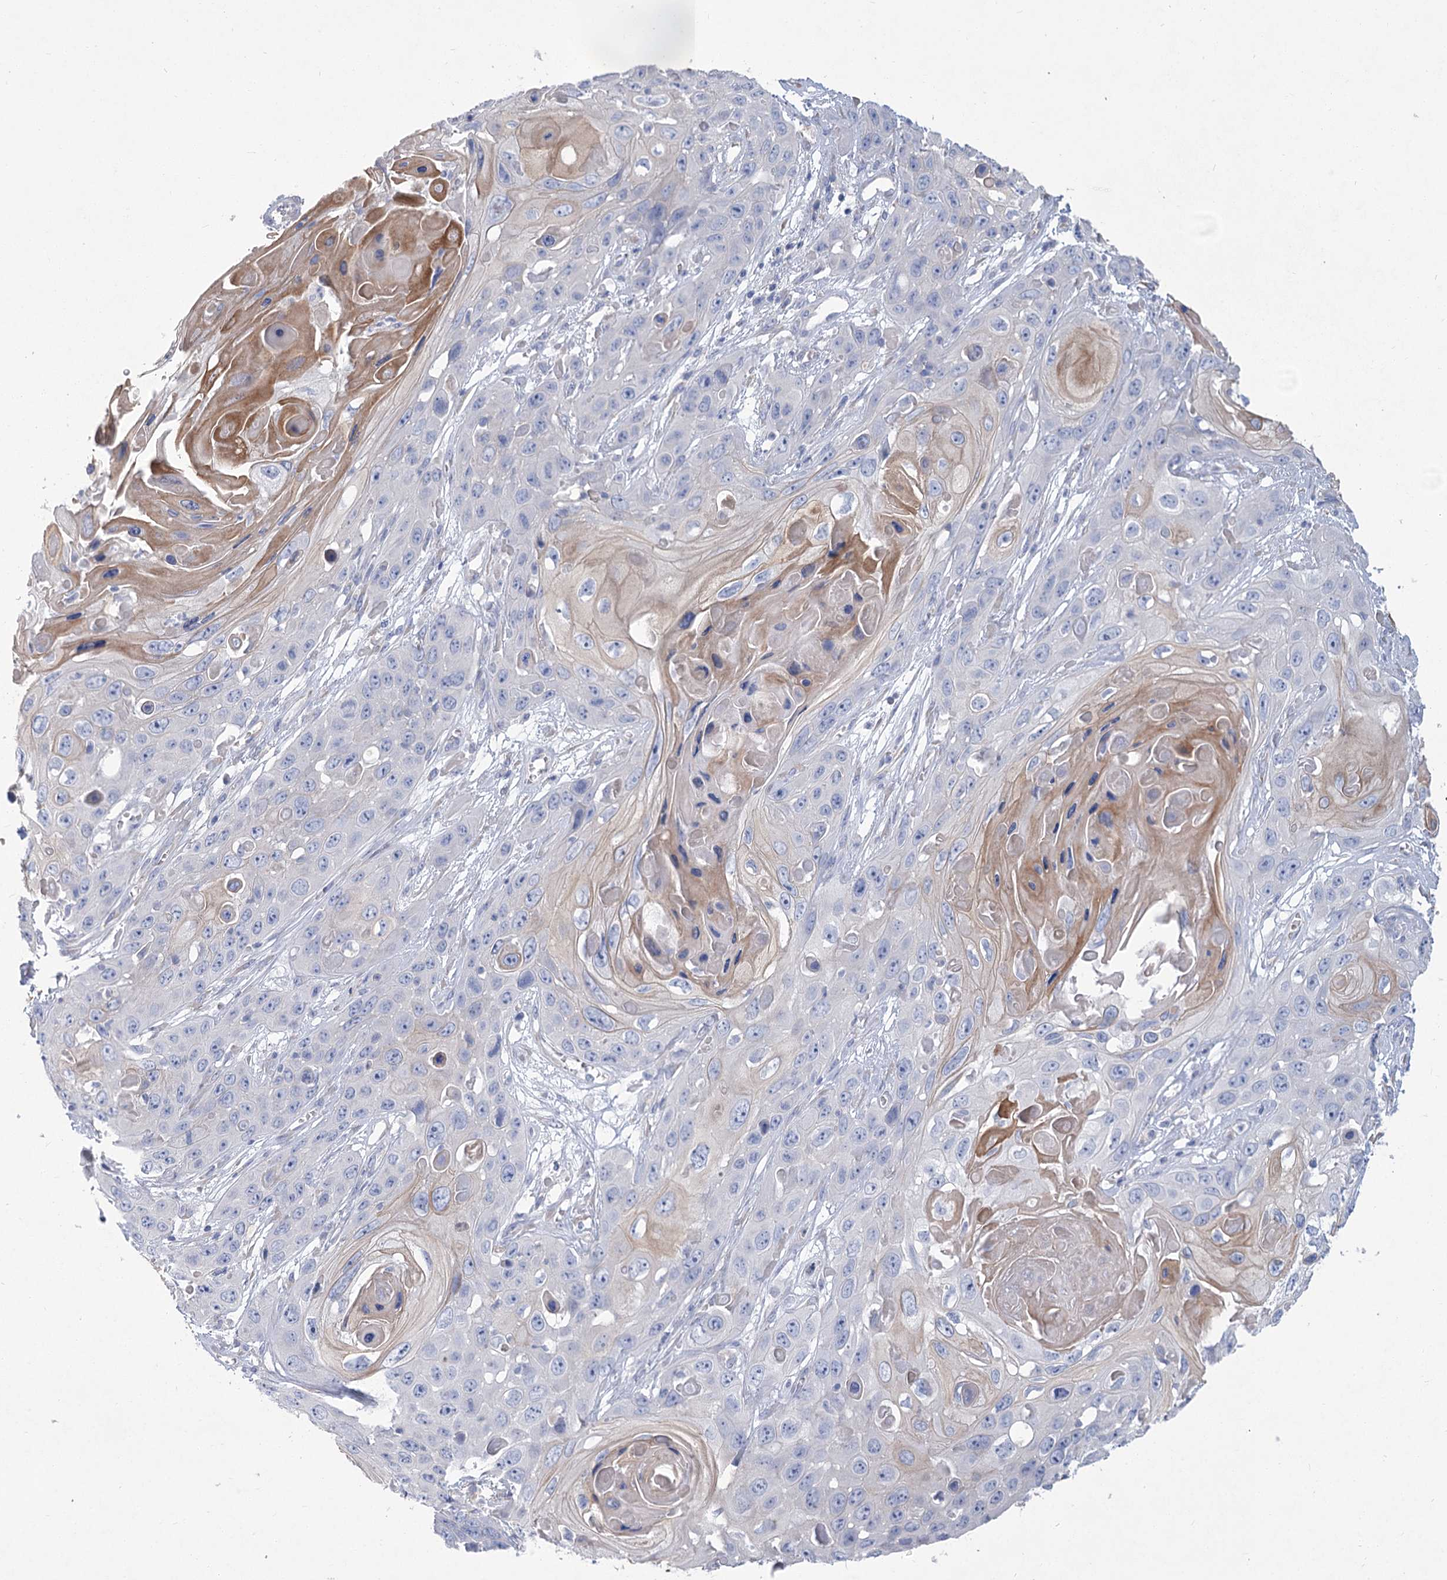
{"staining": {"intensity": "negative", "quantity": "none", "location": "none"}, "tissue": "skin cancer", "cell_type": "Tumor cells", "image_type": "cancer", "snomed": [{"axis": "morphology", "description": "Squamous cell carcinoma, NOS"}, {"axis": "topography", "description": "Skin"}], "caption": "High power microscopy photomicrograph of an immunohistochemistry (IHC) image of skin cancer (squamous cell carcinoma), revealing no significant staining in tumor cells.", "gene": "SLC9A3", "patient": {"sex": "male", "age": 55}}